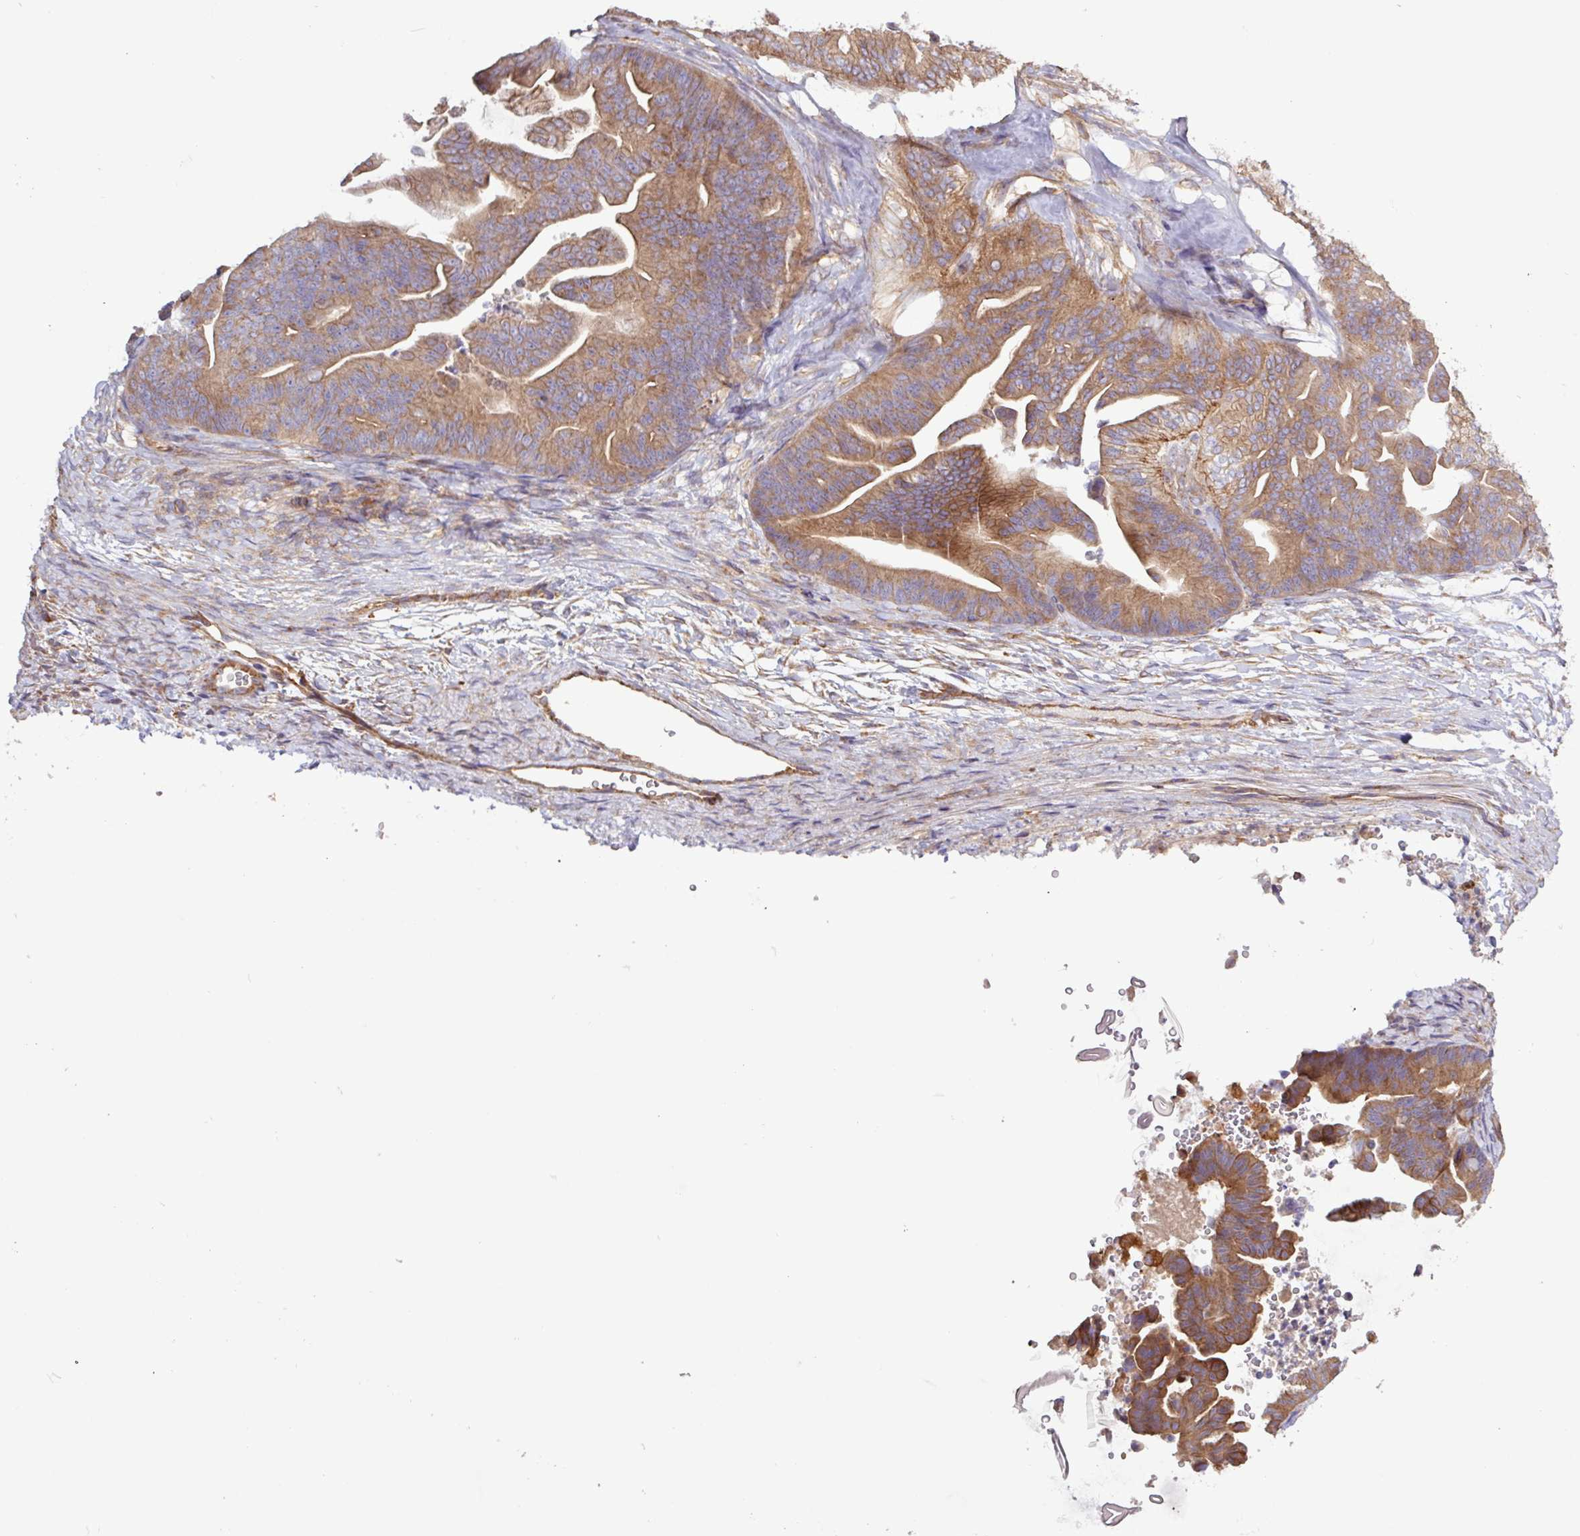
{"staining": {"intensity": "moderate", "quantity": ">75%", "location": "cytoplasmic/membranous"}, "tissue": "ovarian cancer", "cell_type": "Tumor cells", "image_type": "cancer", "snomed": [{"axis": "morphology", "description": "Cystadenocarcinoma, mucinous, NOS"}, {"axis": "topography", "description": "Ovary"}], "caption": "Ovarian cancer was stained to show a protein in brown. There is medium levels of moderate cytoplasmic/membranous staining in approximately >75% of tumor cells.", "gene": "ACTR3", "patient": {"sex": "female", "age": 67}}